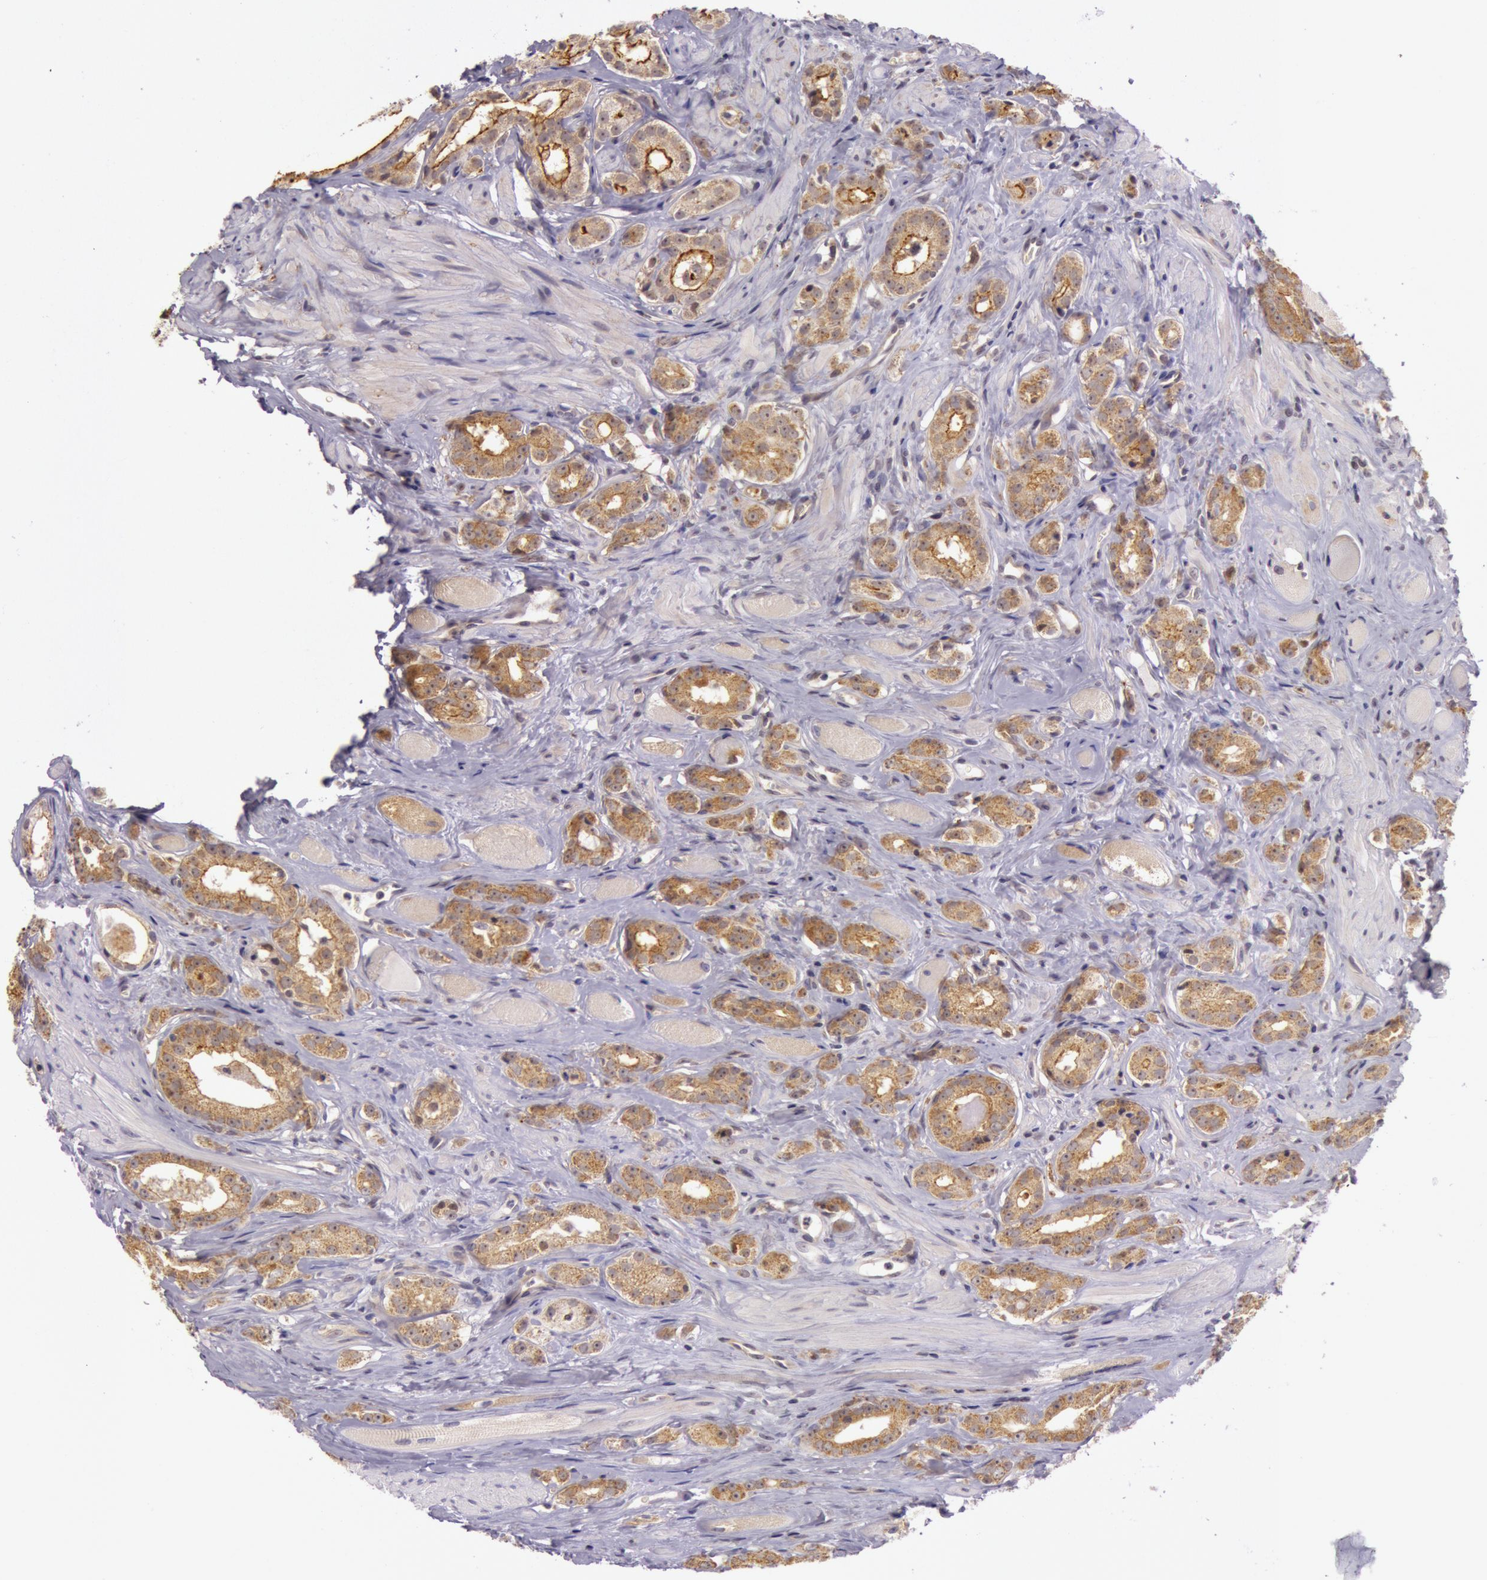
{"staining": {"intensity": "strong", "quantity": ">75%", "location": "cytoplasmic/membranous,nuclear"}, "tissue": "prostate cancer", "cell_type": "Tumor cells", "image_type": "cancer", "snomed": [{"axis": "morphology", "description": "Adenocarcinoma, Medium grade"}, {"axis": "topography", "description": "Prostate"}], "caption": "Brown immunohistochemical staining in human prostate cancer (adenocarcinoma (medium-grade)) displays strong cytoplasmic/membranous and nuclear staining in about >75% of tumor cells. The staining was performed using DAB (3,3'-diaminobenzidine) to visualize the protein expression in brown, while the nuclei were stained in blue with hematoxylin (Magnification: 20x).", "gene": "CDK16", "patient": {"sex": "male", "age": 53}}